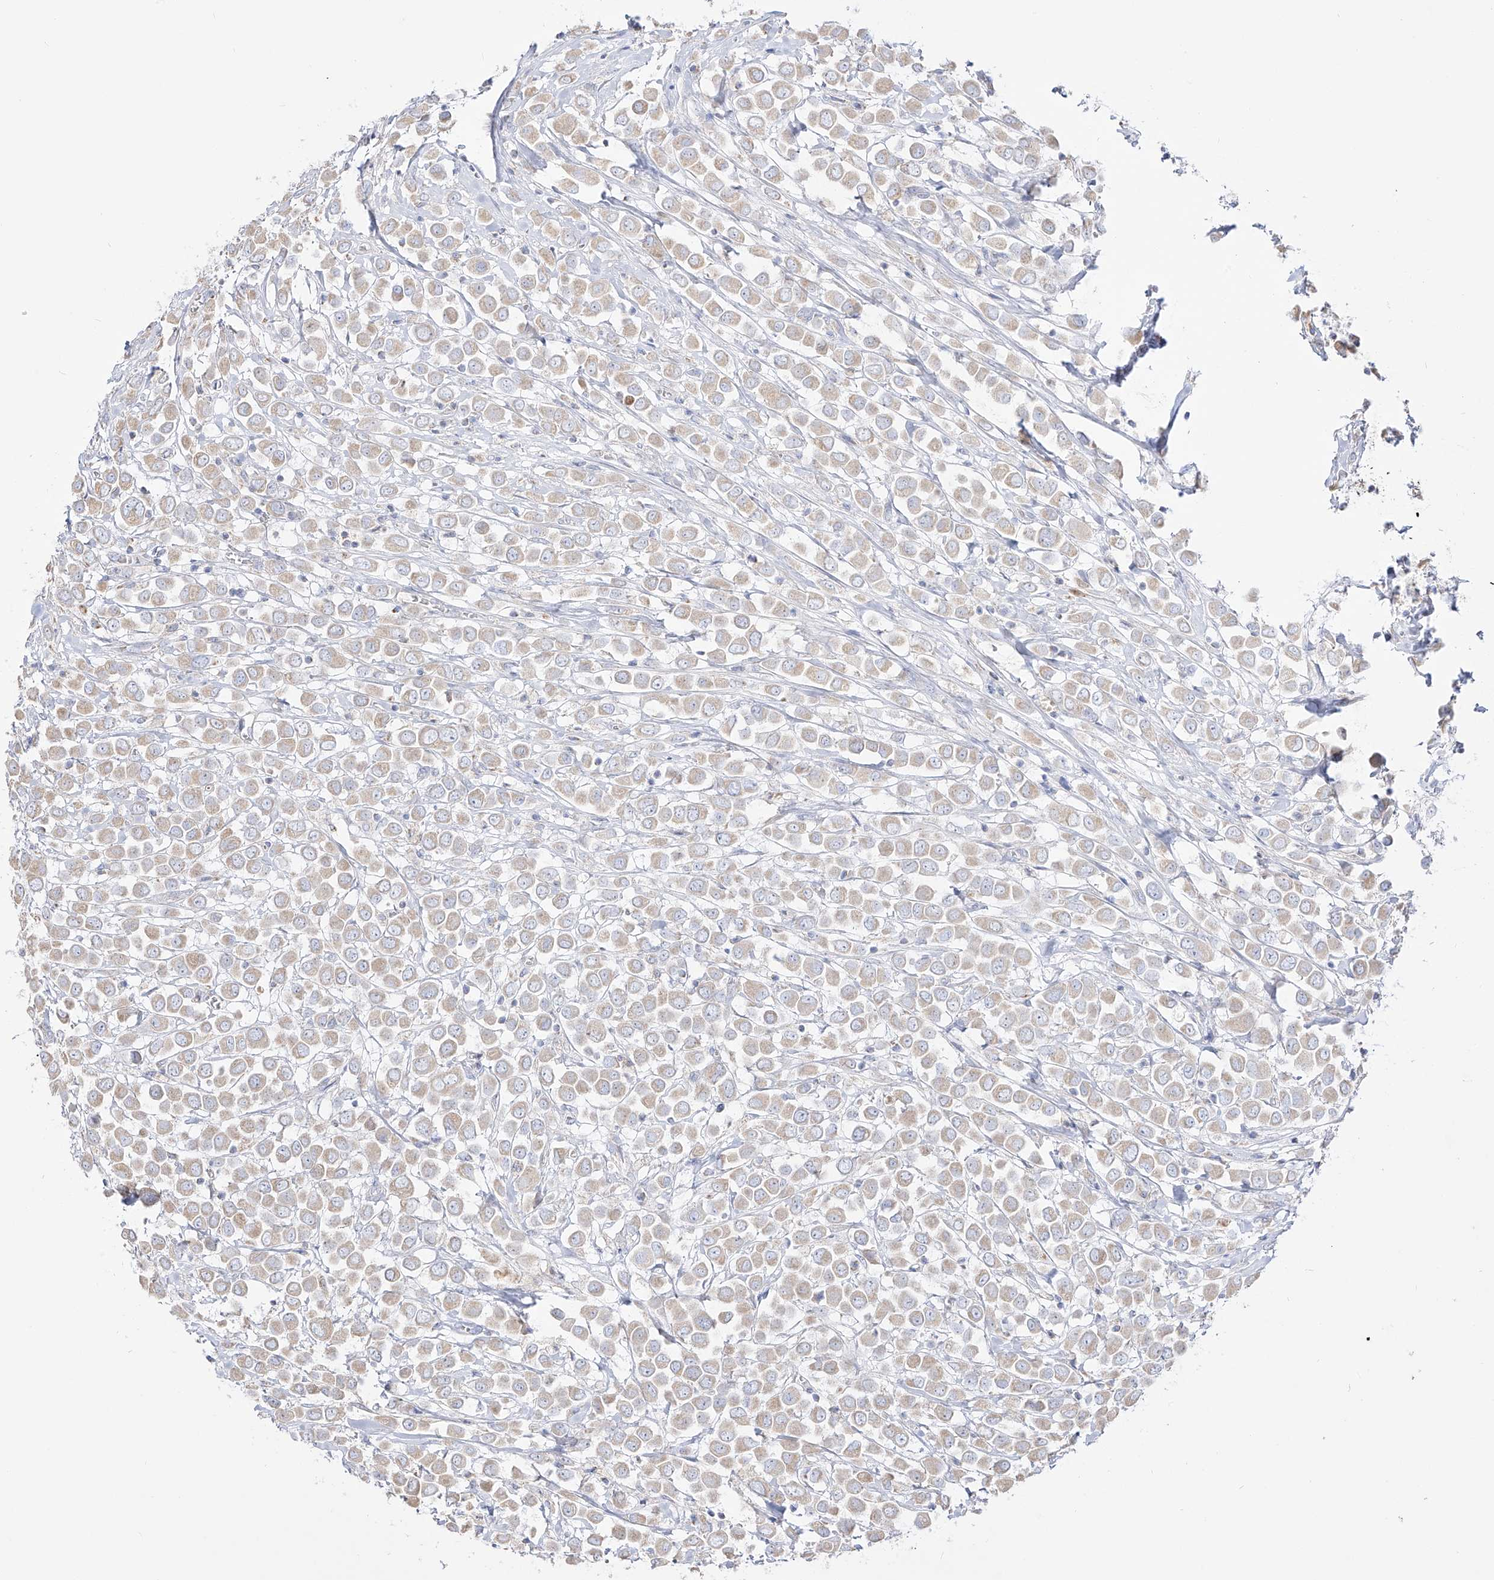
{"staining": {"intensity": "weak", "quantity": ">75%", "location": "cytoplasmic/membranous"}, "tissue": "breast cancer", "cell_type": "Tumor cells", "image_type": "cancer", "snomed": [{"axis": "morphology", "description": "Duct carcinoma"}, {"axis": "topography", "description": "Breast"}], "caption": "Weak cytoplasmic/membranous protein expression is identified in about >75% of tumor cells in intraductal carcinoma (breast). Nuclei are stained in blue.", "gene": "RCHY1", "patient": {"sex": "female", "age": 61}}